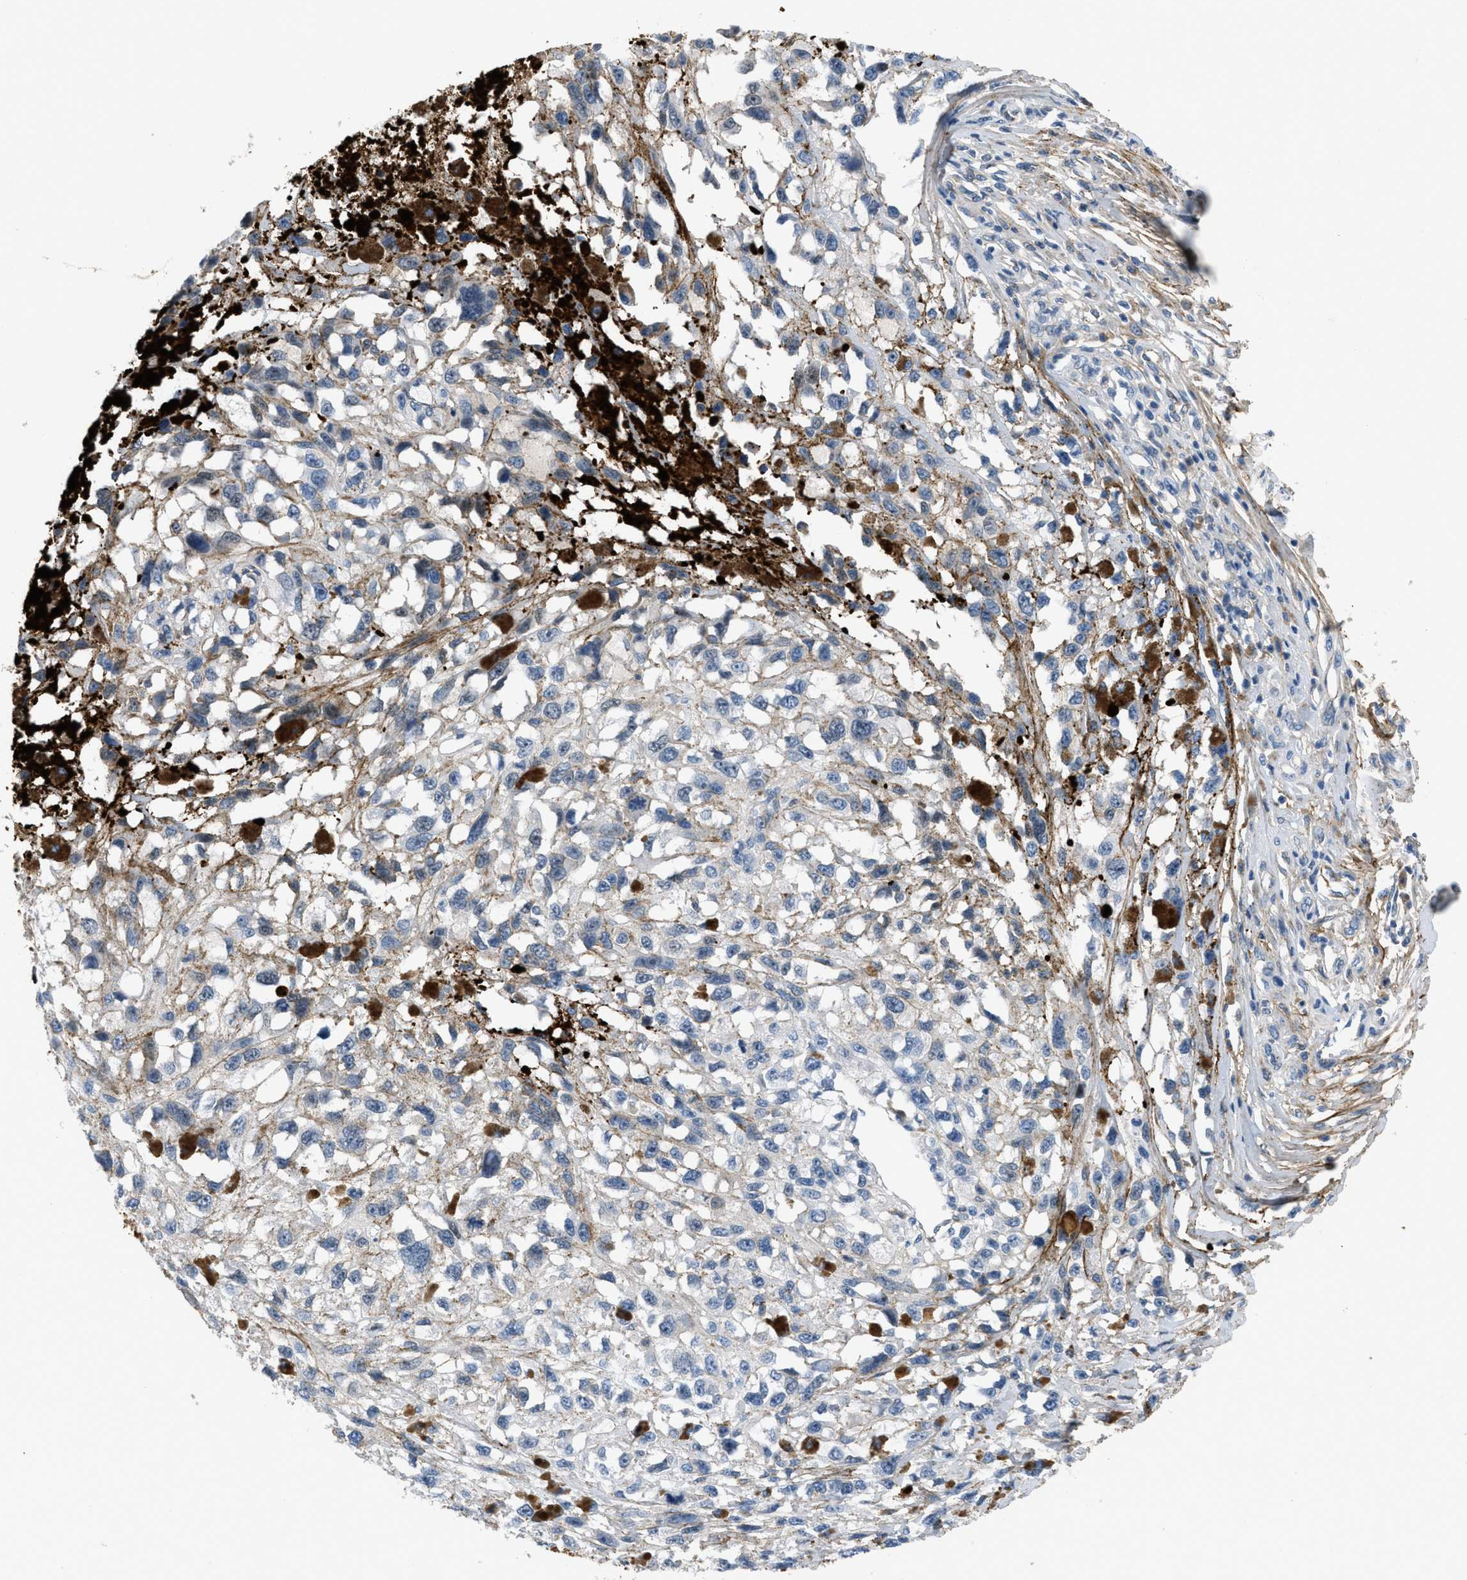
{"staining": {"intensity": "negative", "quantity": "none", "location": "none"}, "tissue": "melanoma", "cell_type": "Tumor cells", "image_type": "cancer", "snomed": [{"axis": "morphology", "description": "Malignant melanoma, Metastatic site"}, {"axis": "topography", "description": "Lymph node"}], "caption": "A histopathology image of human malignant melanoma (metastatic site) is negative for staining in tumor cells.", "gene": "FBN1", "patient": {"sex": "male", "age": 59}}